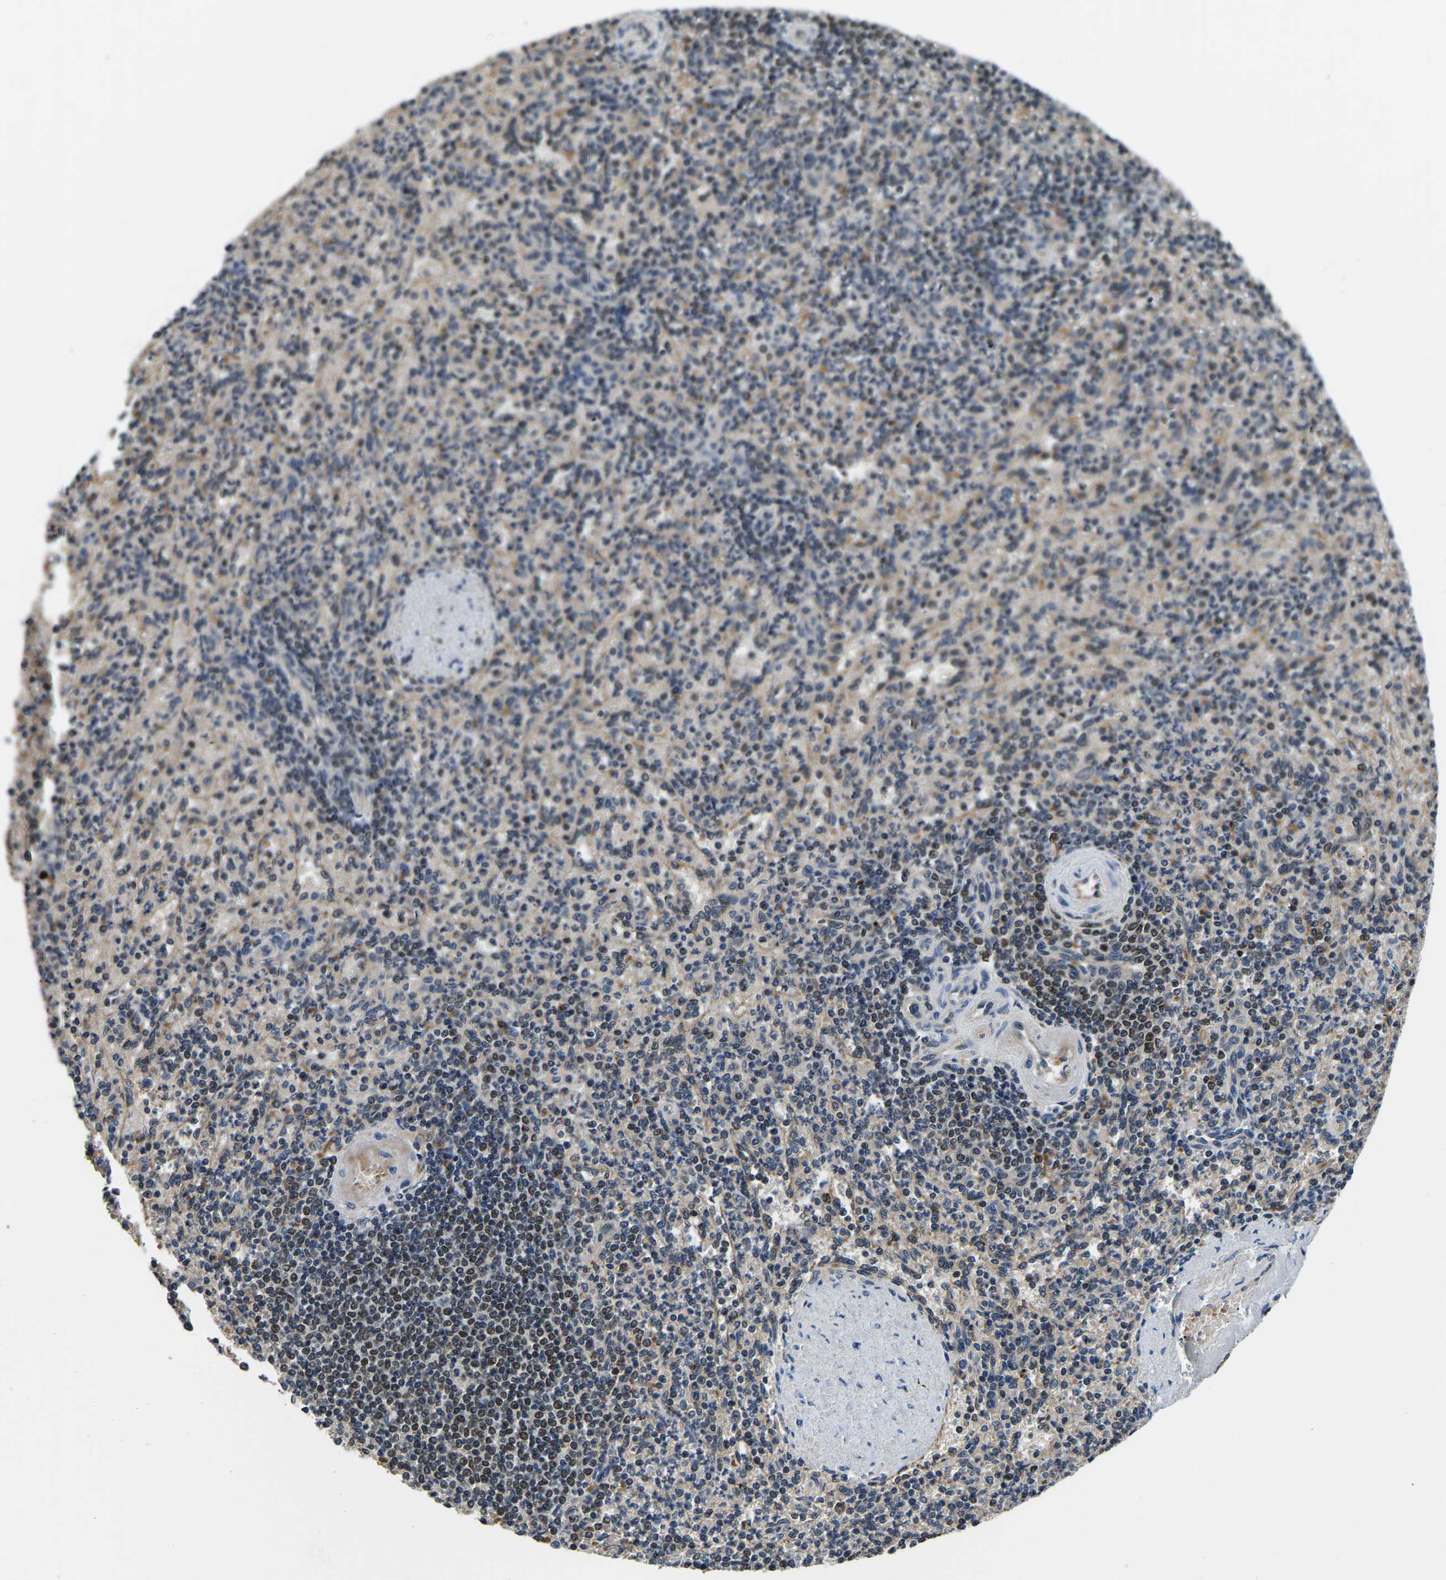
{"staining": {"intensity": "moderate", "quantity": "25%-75%", "location": "nuclear"}, "tissue": "spleen", "cell_type": "Cells in red pulp", "image_type": "normal", "snomed": [{"axis": "morphology", "description": "Normal tissue, NOS"}, {"axis": "topography", "description": "Spleen"}], "caption": "This photomicrograph exhibits immunohistochemistry (IHC) staining of unremarkable spleen, with medium moderate nuclear positivity in about 25%-75% of cells in red pulp.", "gene": "DFFA", "patient": {"sex": "female", "age": 74}}